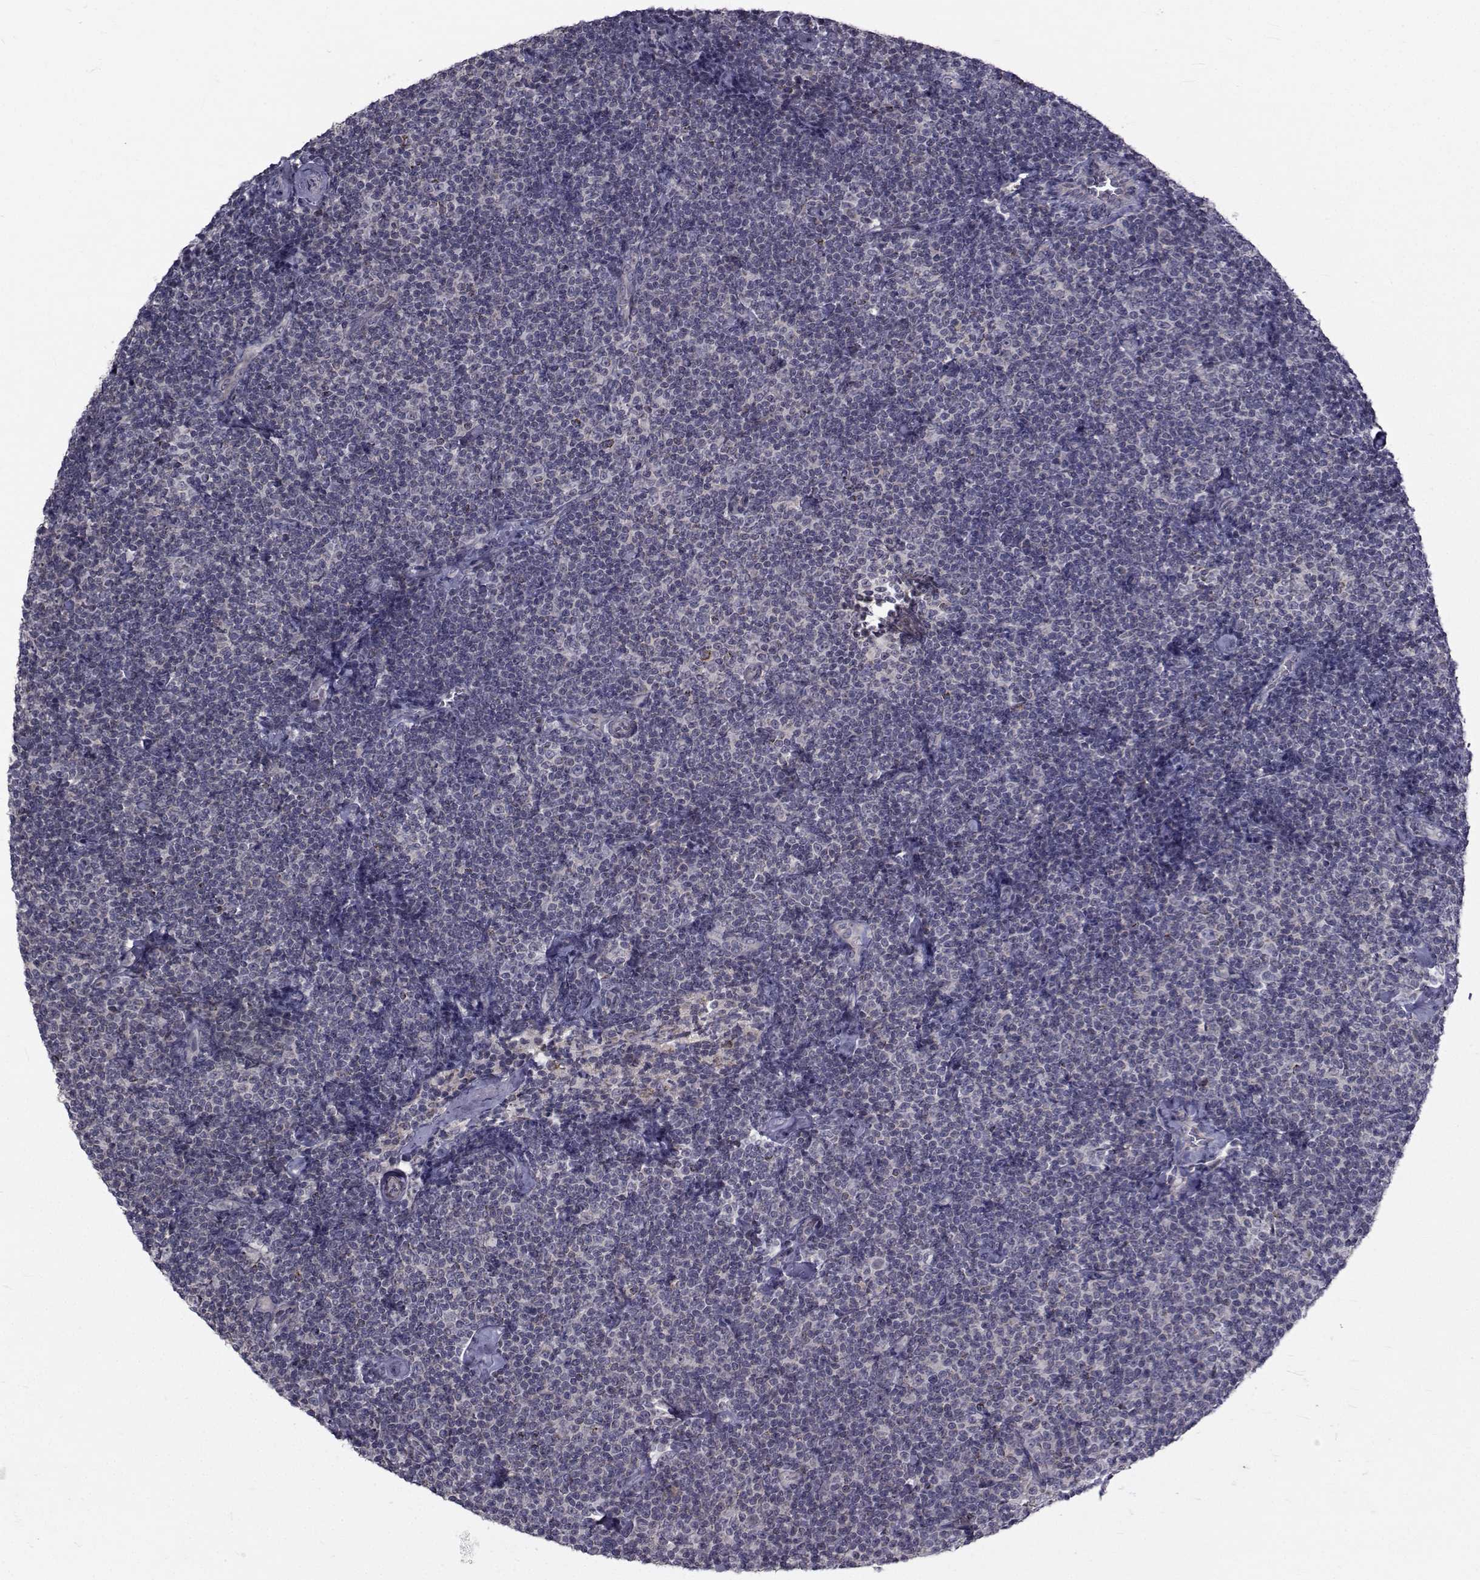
{"staining": {"intensity": "negative", "quantity": "none", "location": "none"}, "tissue": "lymphoma", "cell_type": "Tumor cells", "image_type": "cancer", "snomed": [{"axis": "morphology", "description": "Malignant lymphoma, non-Hodgkin's type, Low grade"}, {"axis": "topography", "description": "Lymph node"}], "caption": "IHC photomicrograph of lymphoma stained for a protein (brown), which displays no expression in tumor cells.", "gene": "FDXR", "patient": {"sex": "male", "age": 81}}